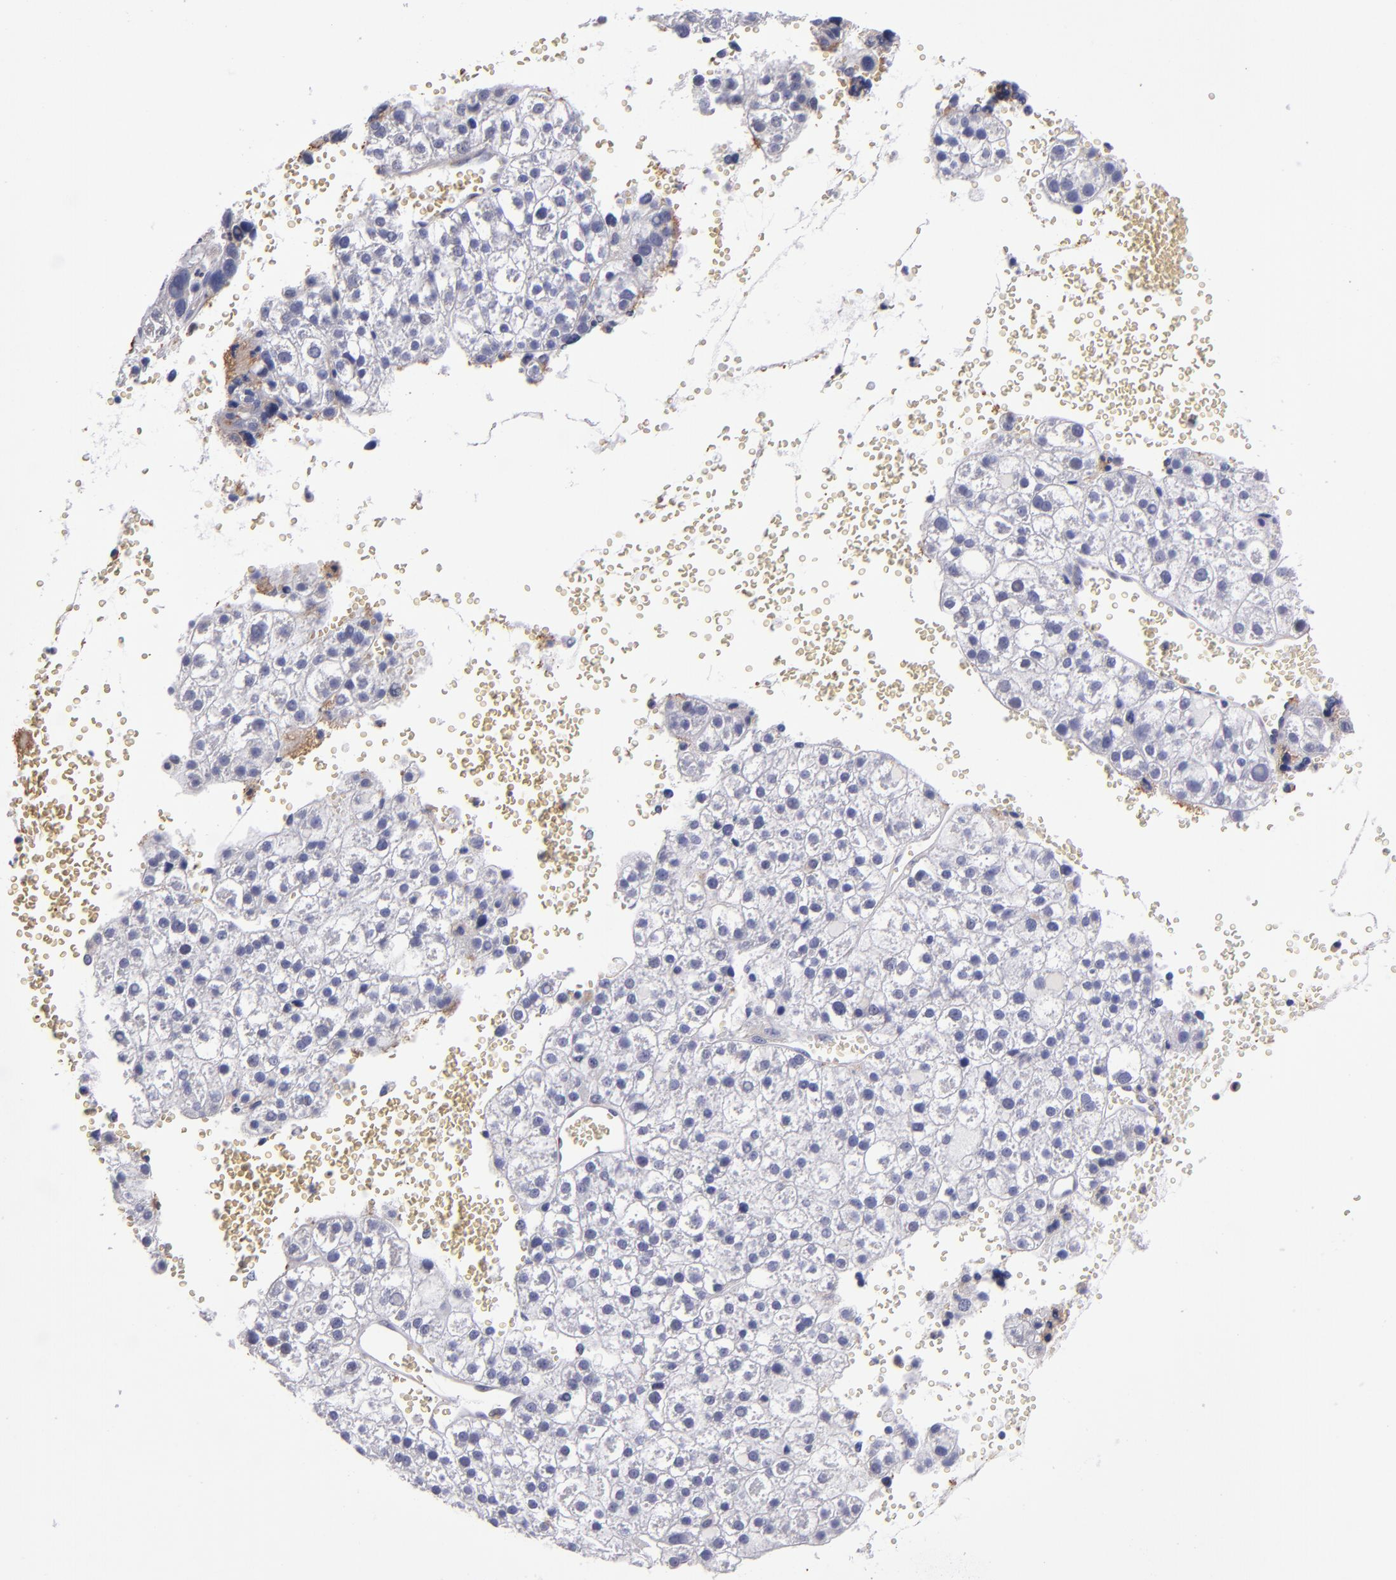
{"staining": {"intensity": "weak", "quantity": "<25%", "location": "cytoplasmic/membranous"}, "tissue": "liver cancer", "cell_type": "Tumor cells", "image_type": "cancer", "snomed": [{"axis": "morphology", "description": "Carcinoma, Hepatocellular, NOS"}, {"axis": "topography", "description": "Liver"}], "caption": "DAB immunohistochemical staining of liver hepatocellular carcinoma shows no significant expression in tumor cells. Nuclei are stained in blue.", "gene": "RAB41", "patient": {"sex": "female", "age": 85}}